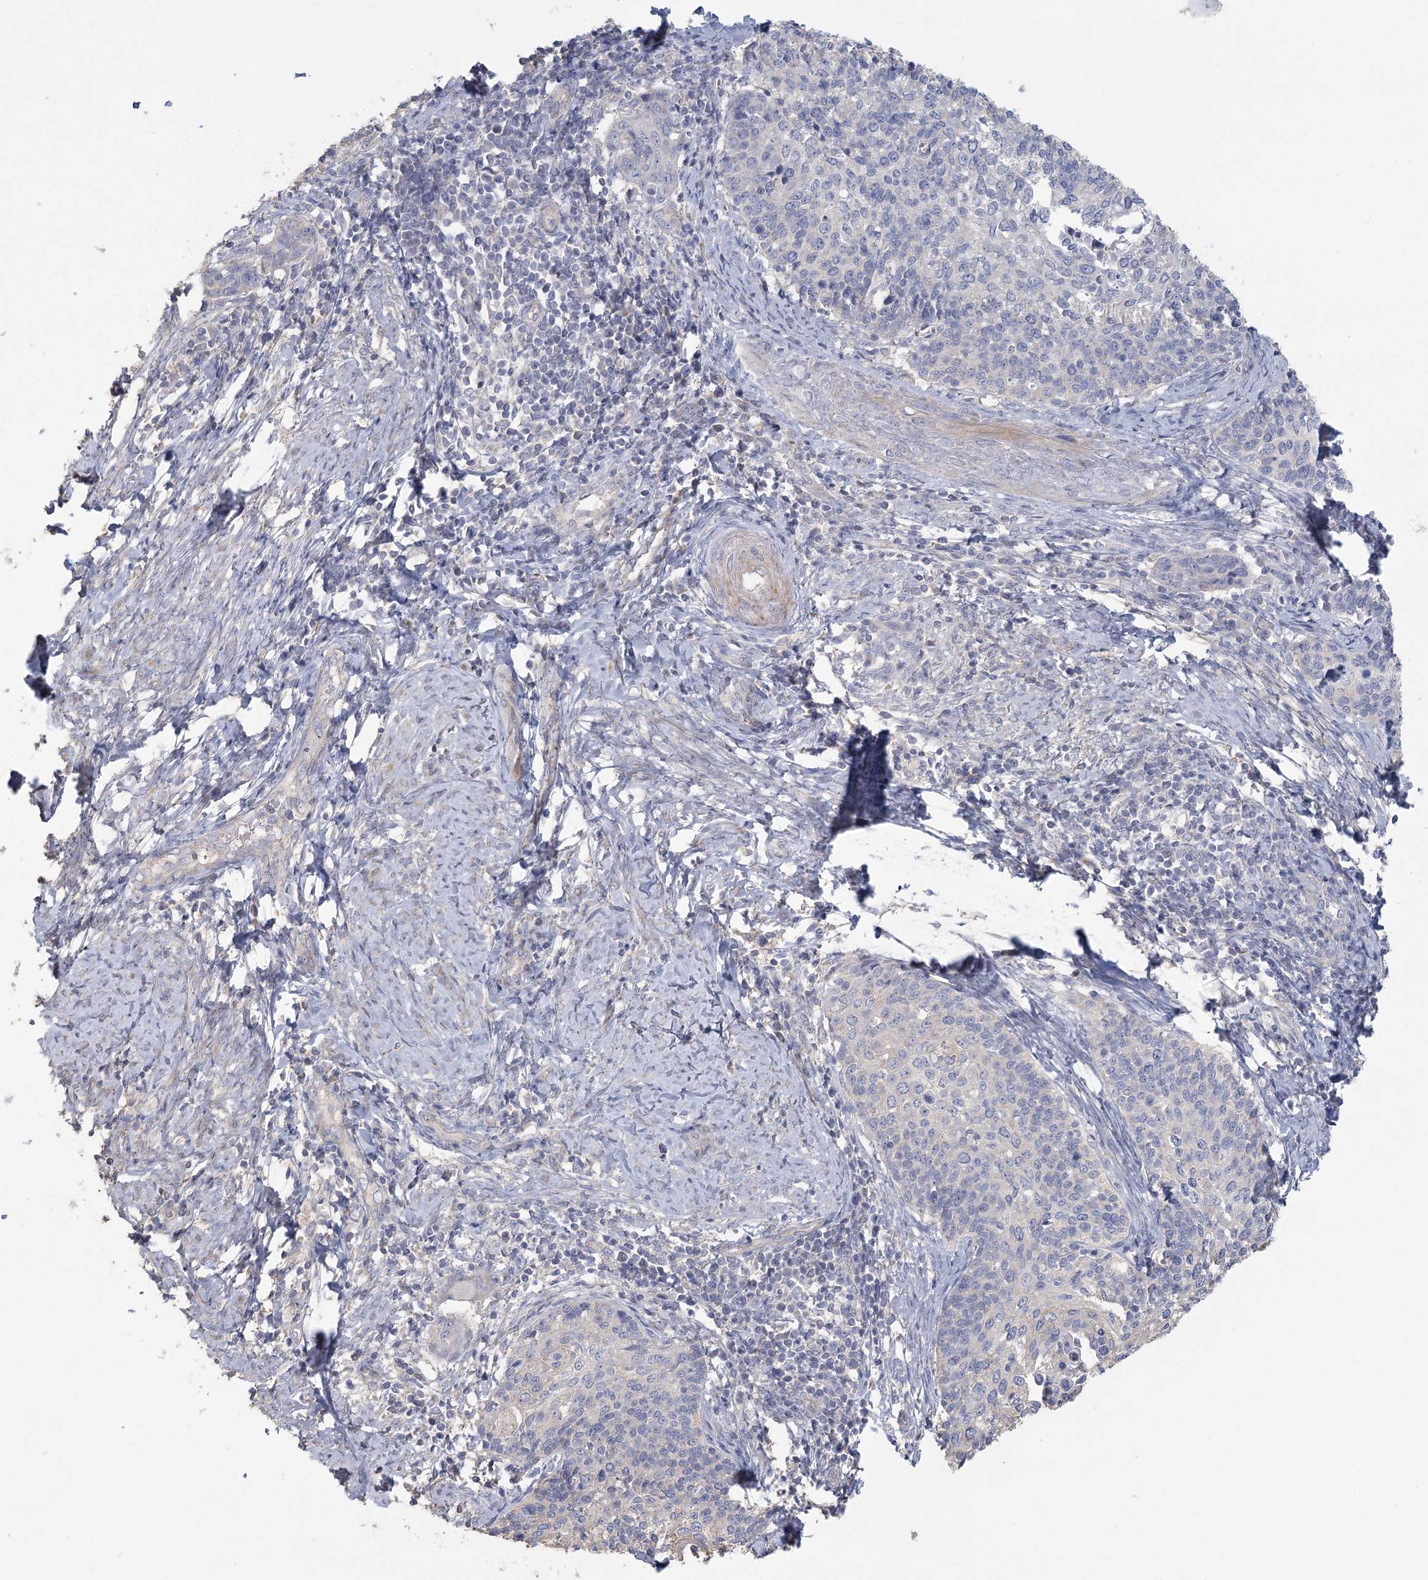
{"staining": {"intensity": "negative", "quantity": "none", "location": "none"}, "tissue": "cervical cancer", "cell_type": "Tumor cells", "image_type": "cancer", "snomed": [{"axis": "morphology", "description": "Squamous cell carcinoma, NOS"}, {"axis": "topography", "description": "Cervix"}], "caption": "High power microscopy photomicrograph of an IHC photomicrograph of squamous cell carcinoma (cervical), revealing no significant staining in tumor cells.", "gene": "CNTLN", "patient": {"sex": "female", "age": 39}}